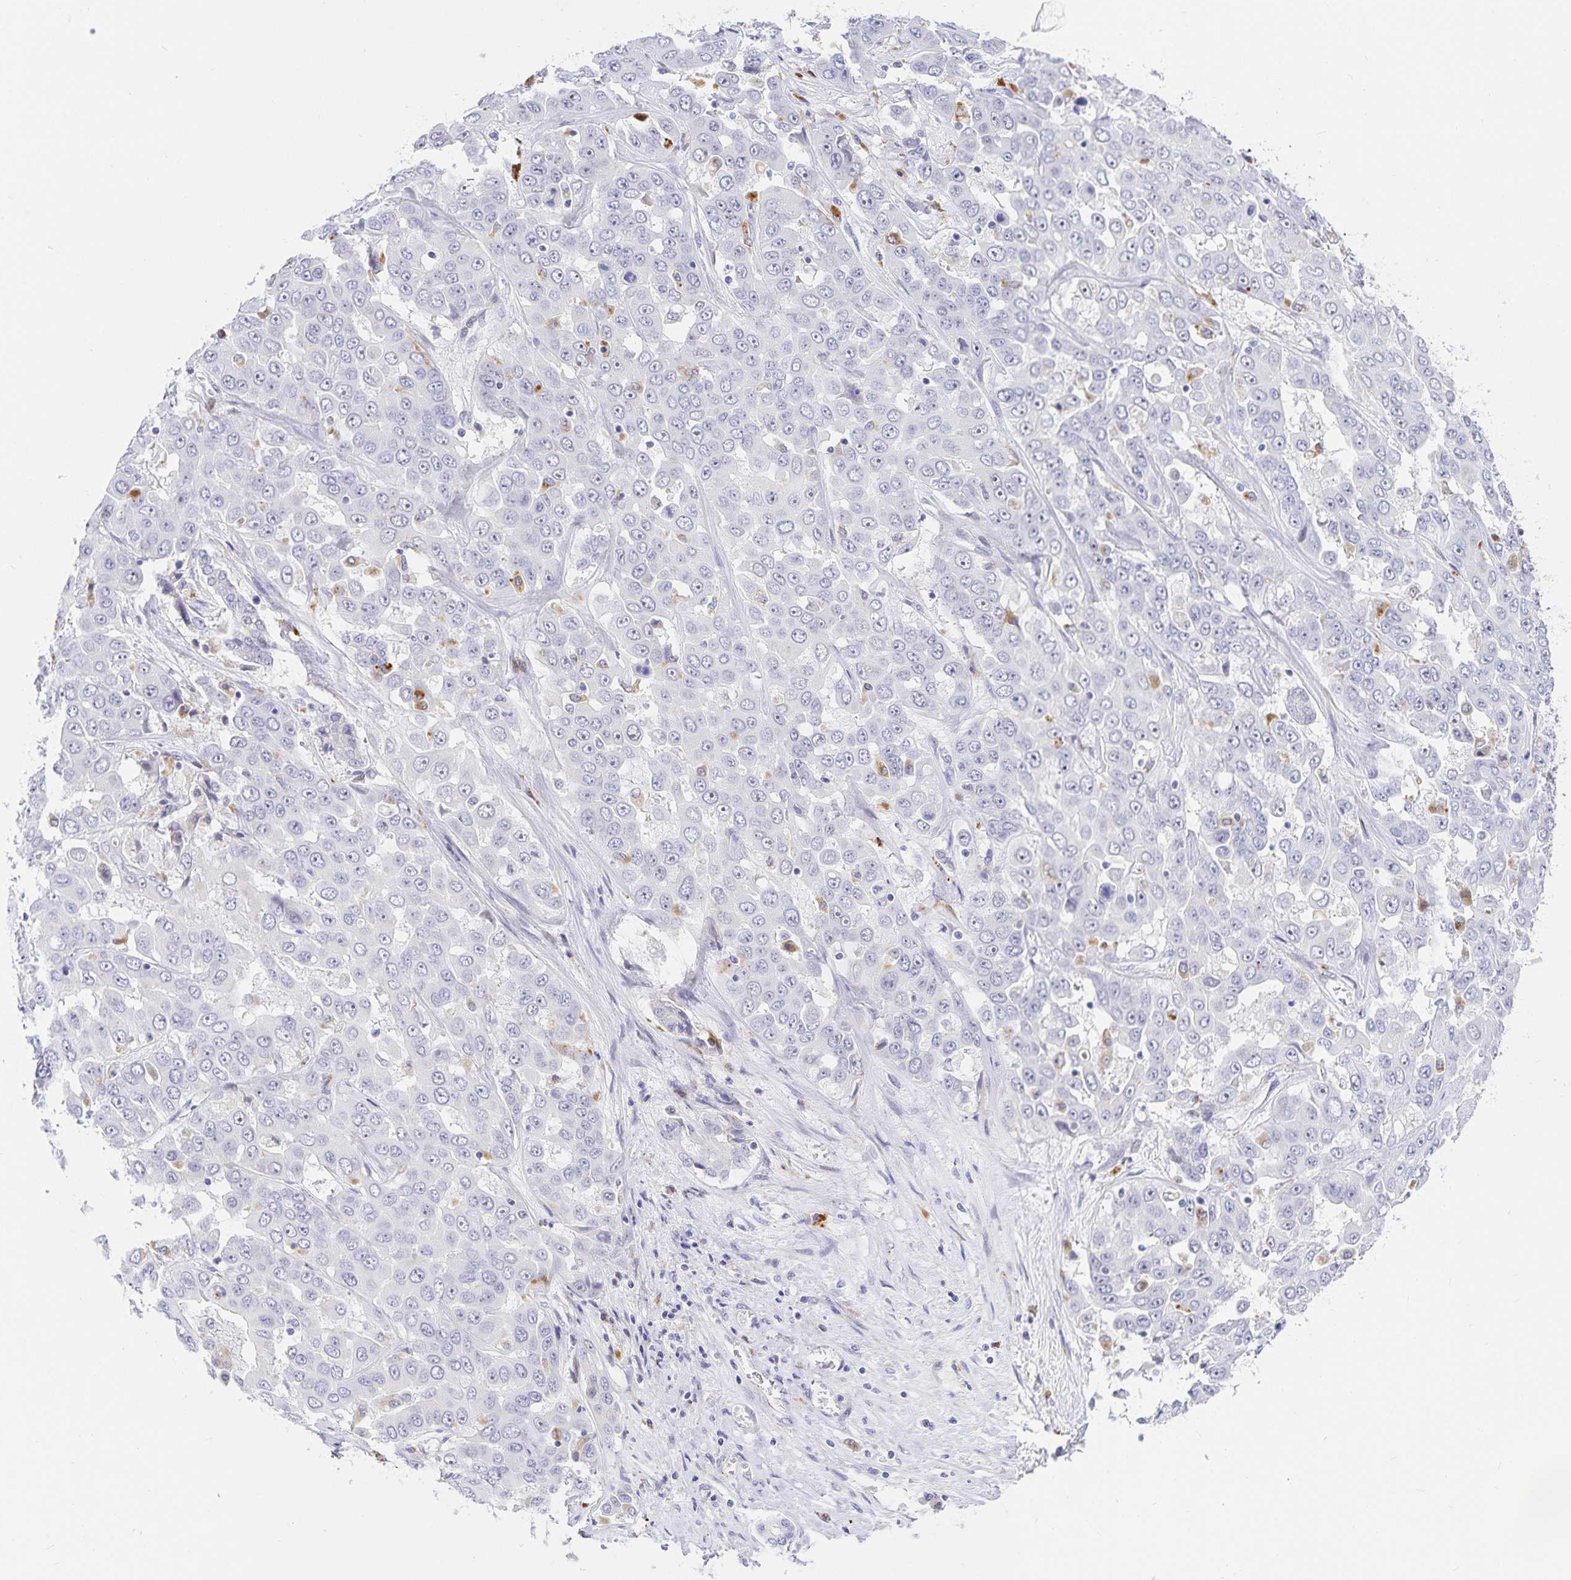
{"staining": {"intensity": "weak", "quantity": "<25%", "location": "cytoplasmic/membranous"}, "tissue": "liver cancer", "cell_type": "Tumor cells", "image_type": "cancer", "snomed": [{"axis": "morphology", "description": "Cholangiocarcinoma"}, {"axis": "topography", "description": "Liver"}], "caption": "High power microscopy image of an immunohistochemistry (IHC) photomicrograph of liver cancer (cholangiocarcinoma), revealing no significant staining in tumor cells.", "gene": "KBTBD13", "patient": {"sex": "female", "age": 52}}